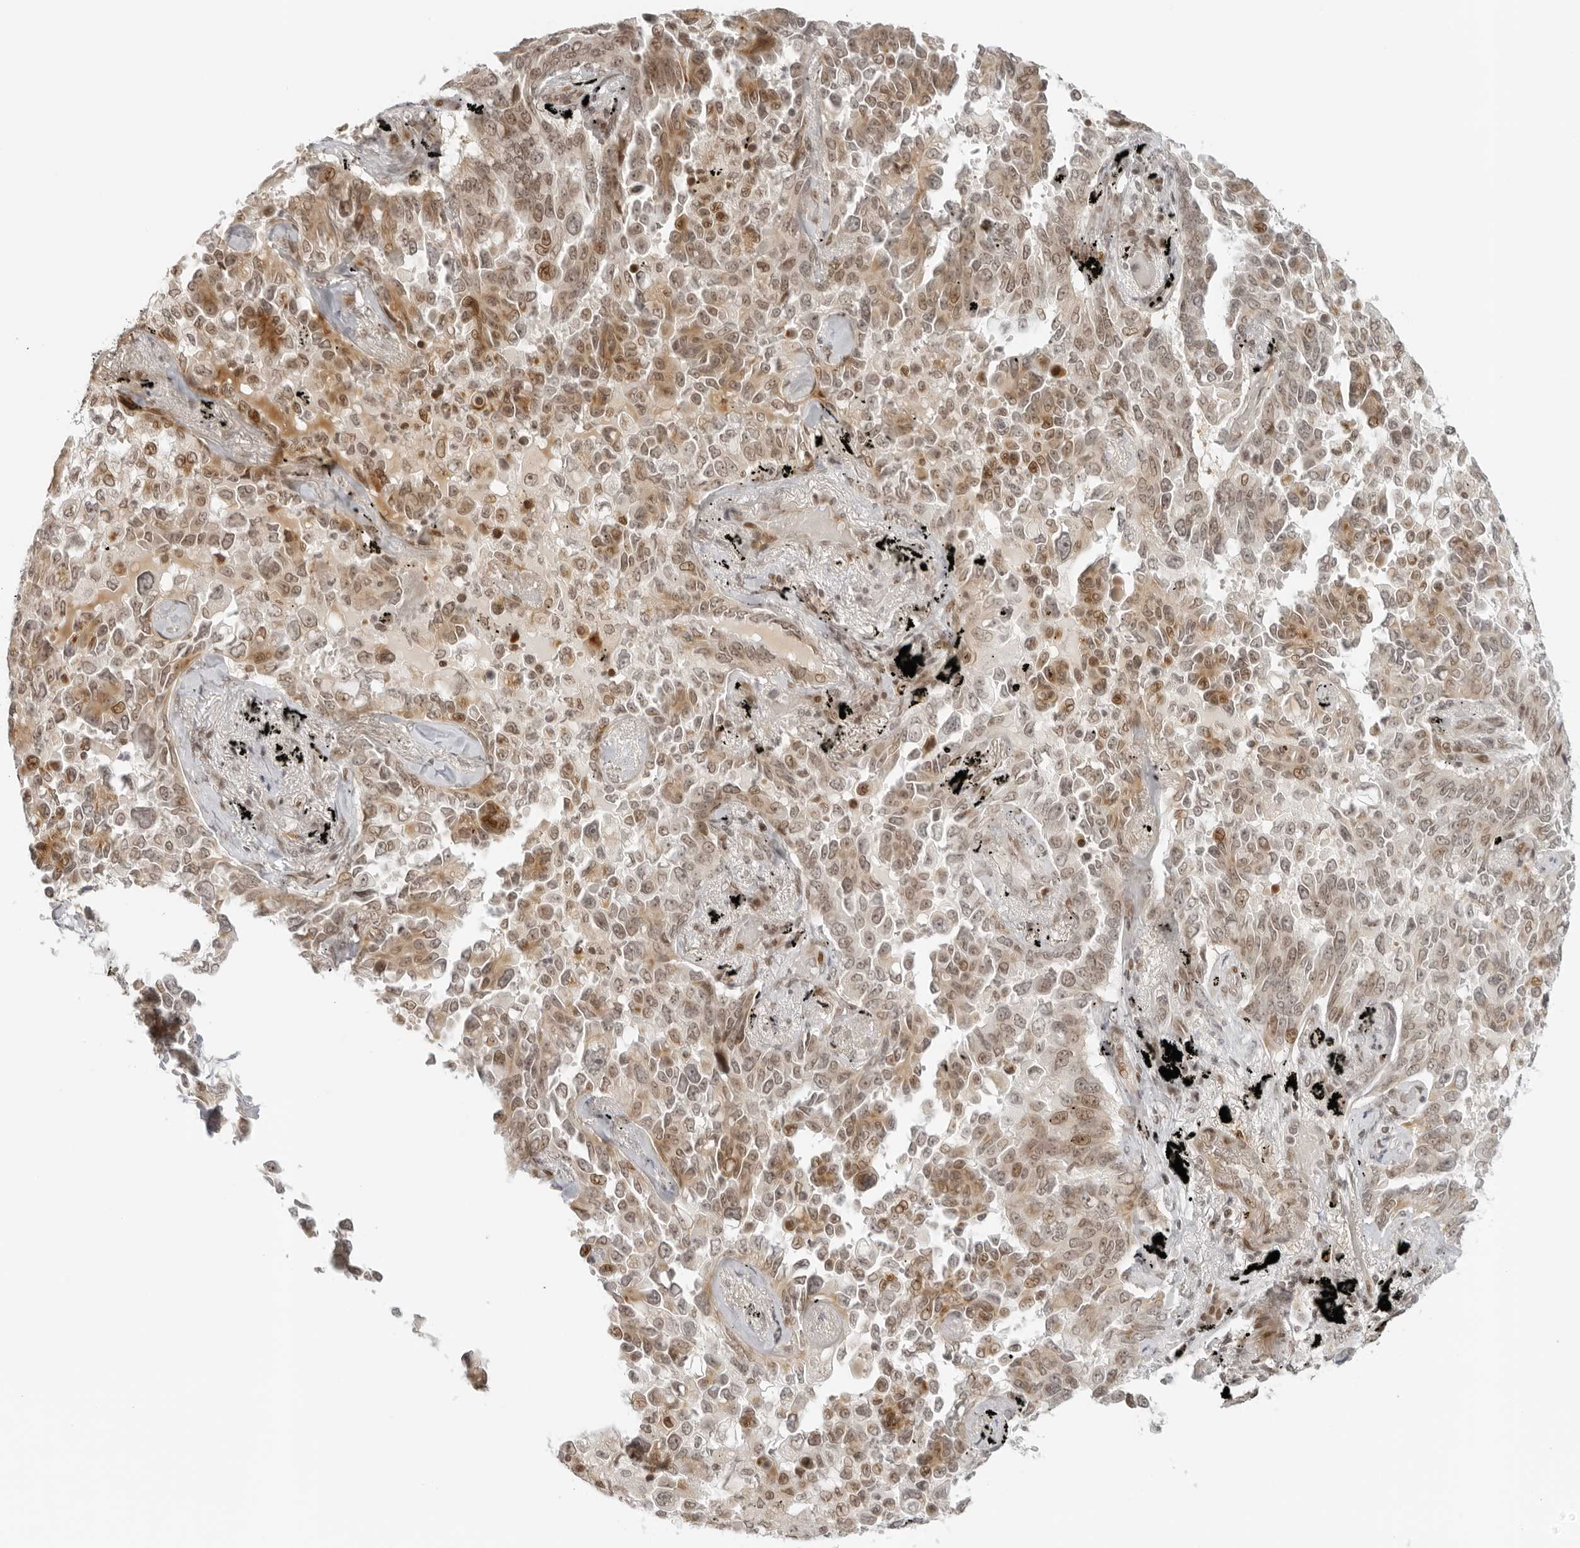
{"staining": {"intensity": "moderate", "quantity": ">75%", "location": "cytoplasmic/membranous,nuclear"}, "tissue": "lung cancer", "cell_type": "Tumor cells", "image_type": "cancer", "snomed": [{"axis": "morphology", "description": "Adenocarcinoma, NOS"}, {"axis": "topography", "description": "Lung"}], "caption": "A micrograph of human lung cancer stained for a protein demonstrates moderate cytoplasmic/membranous and nuclear brown staining in tumor cells.", "gene": "ZNF407", "patient": {"sex": "female", "age": 67}}